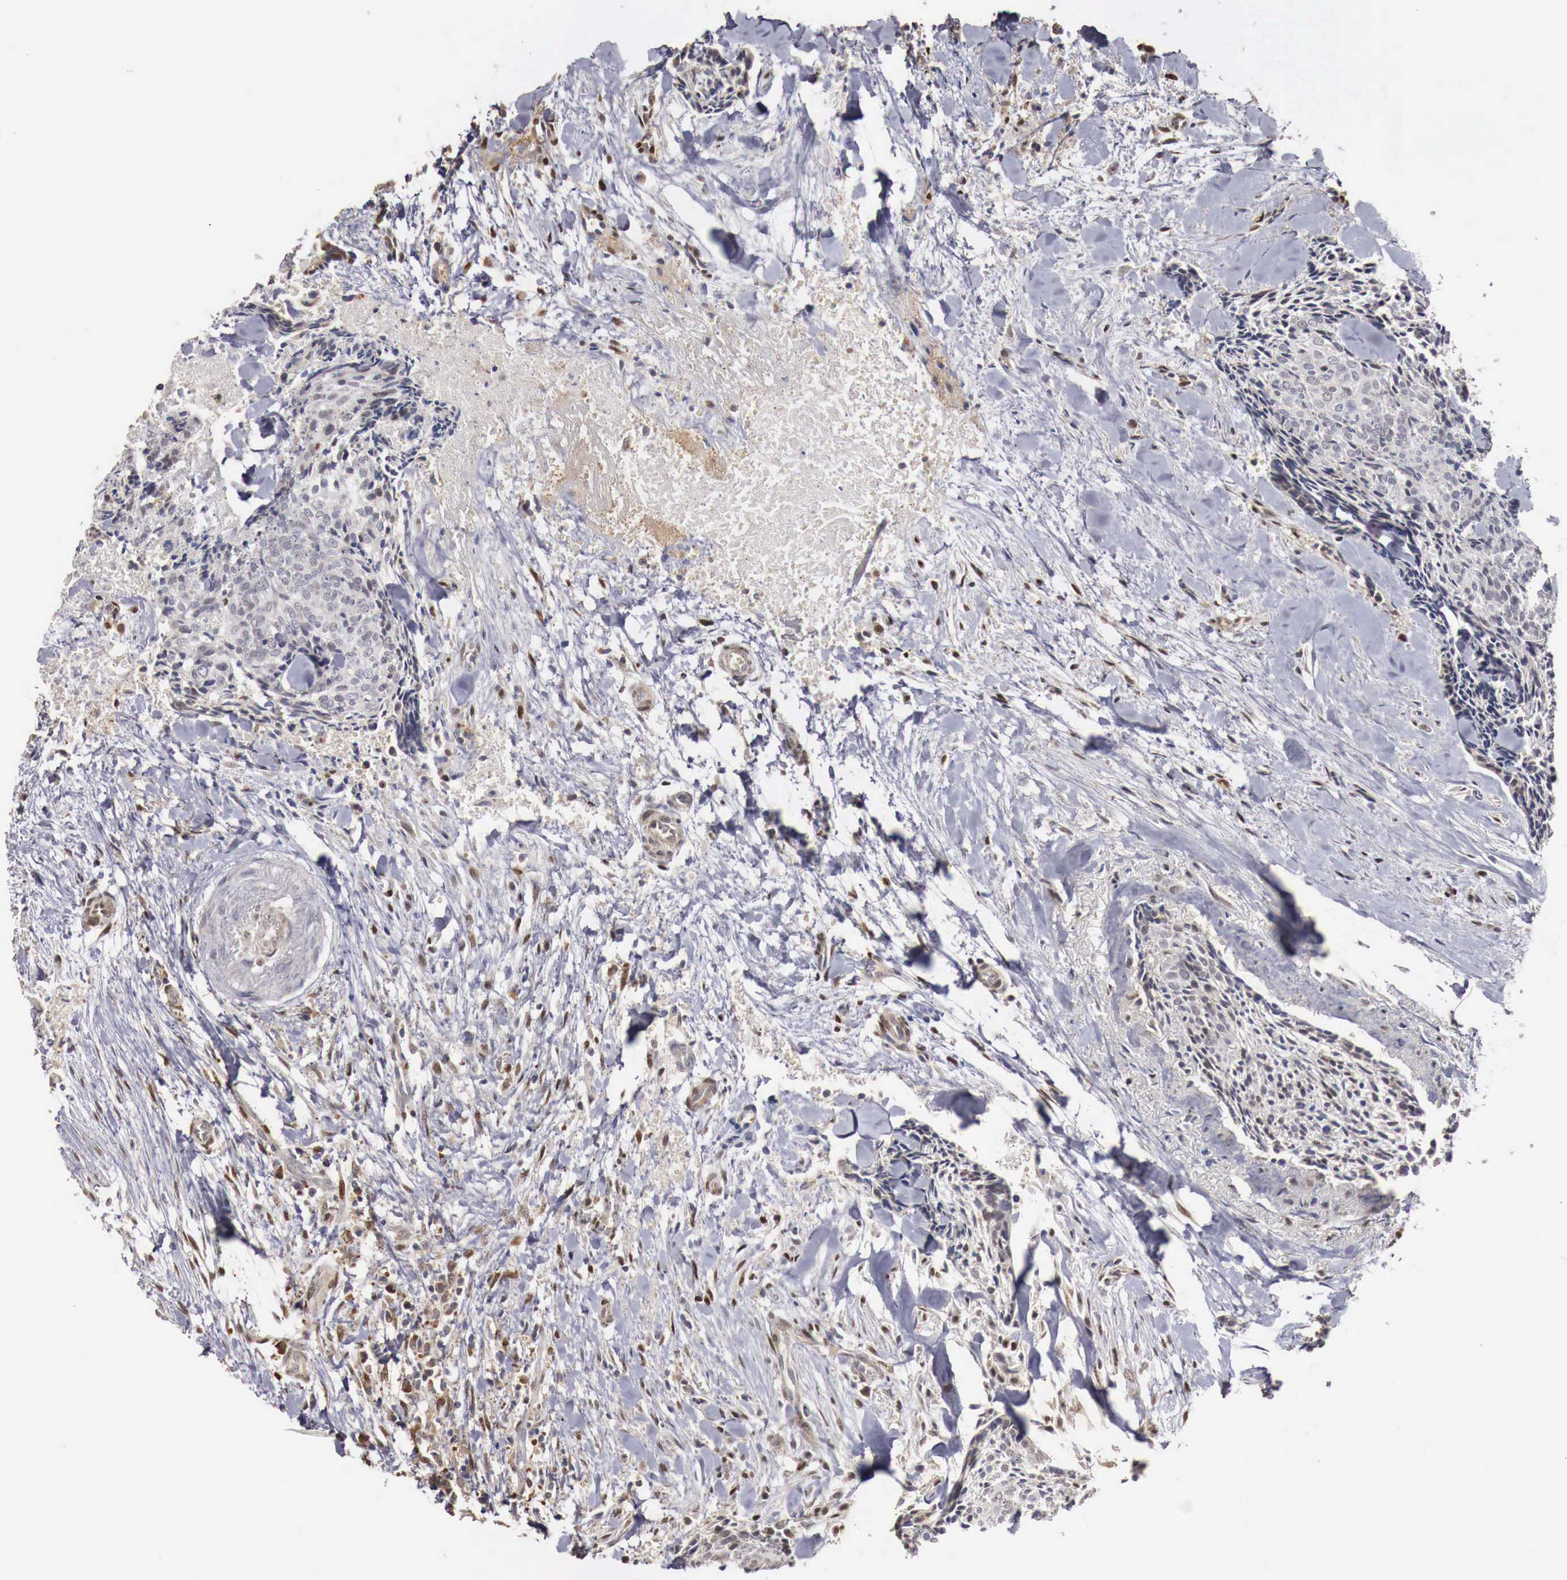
{"staining": {"intensity": "negative", "quantity": "none", "location": "none"}, "tissue": "head and neck cancer", "cell_type": "Tumor cells", "image_type": "cancer", "snomed": [{"axis": "morphology", "description": "Squamous cell carcinoma, NOS"}, {"axis": "topography", "description": "Salivary gland"}, {"axis": "topography", "description": "Head-Neck"}], "caption": "A photomicrograph of head and neck cancer stained for a protein reveals no brown staining in tumor cells. (DAB immunohistochemistry visualized using brightfield microscopy, high magnification).", "gene": "KHDRBS2", "patient": {"sex": "male", "age": 70}}